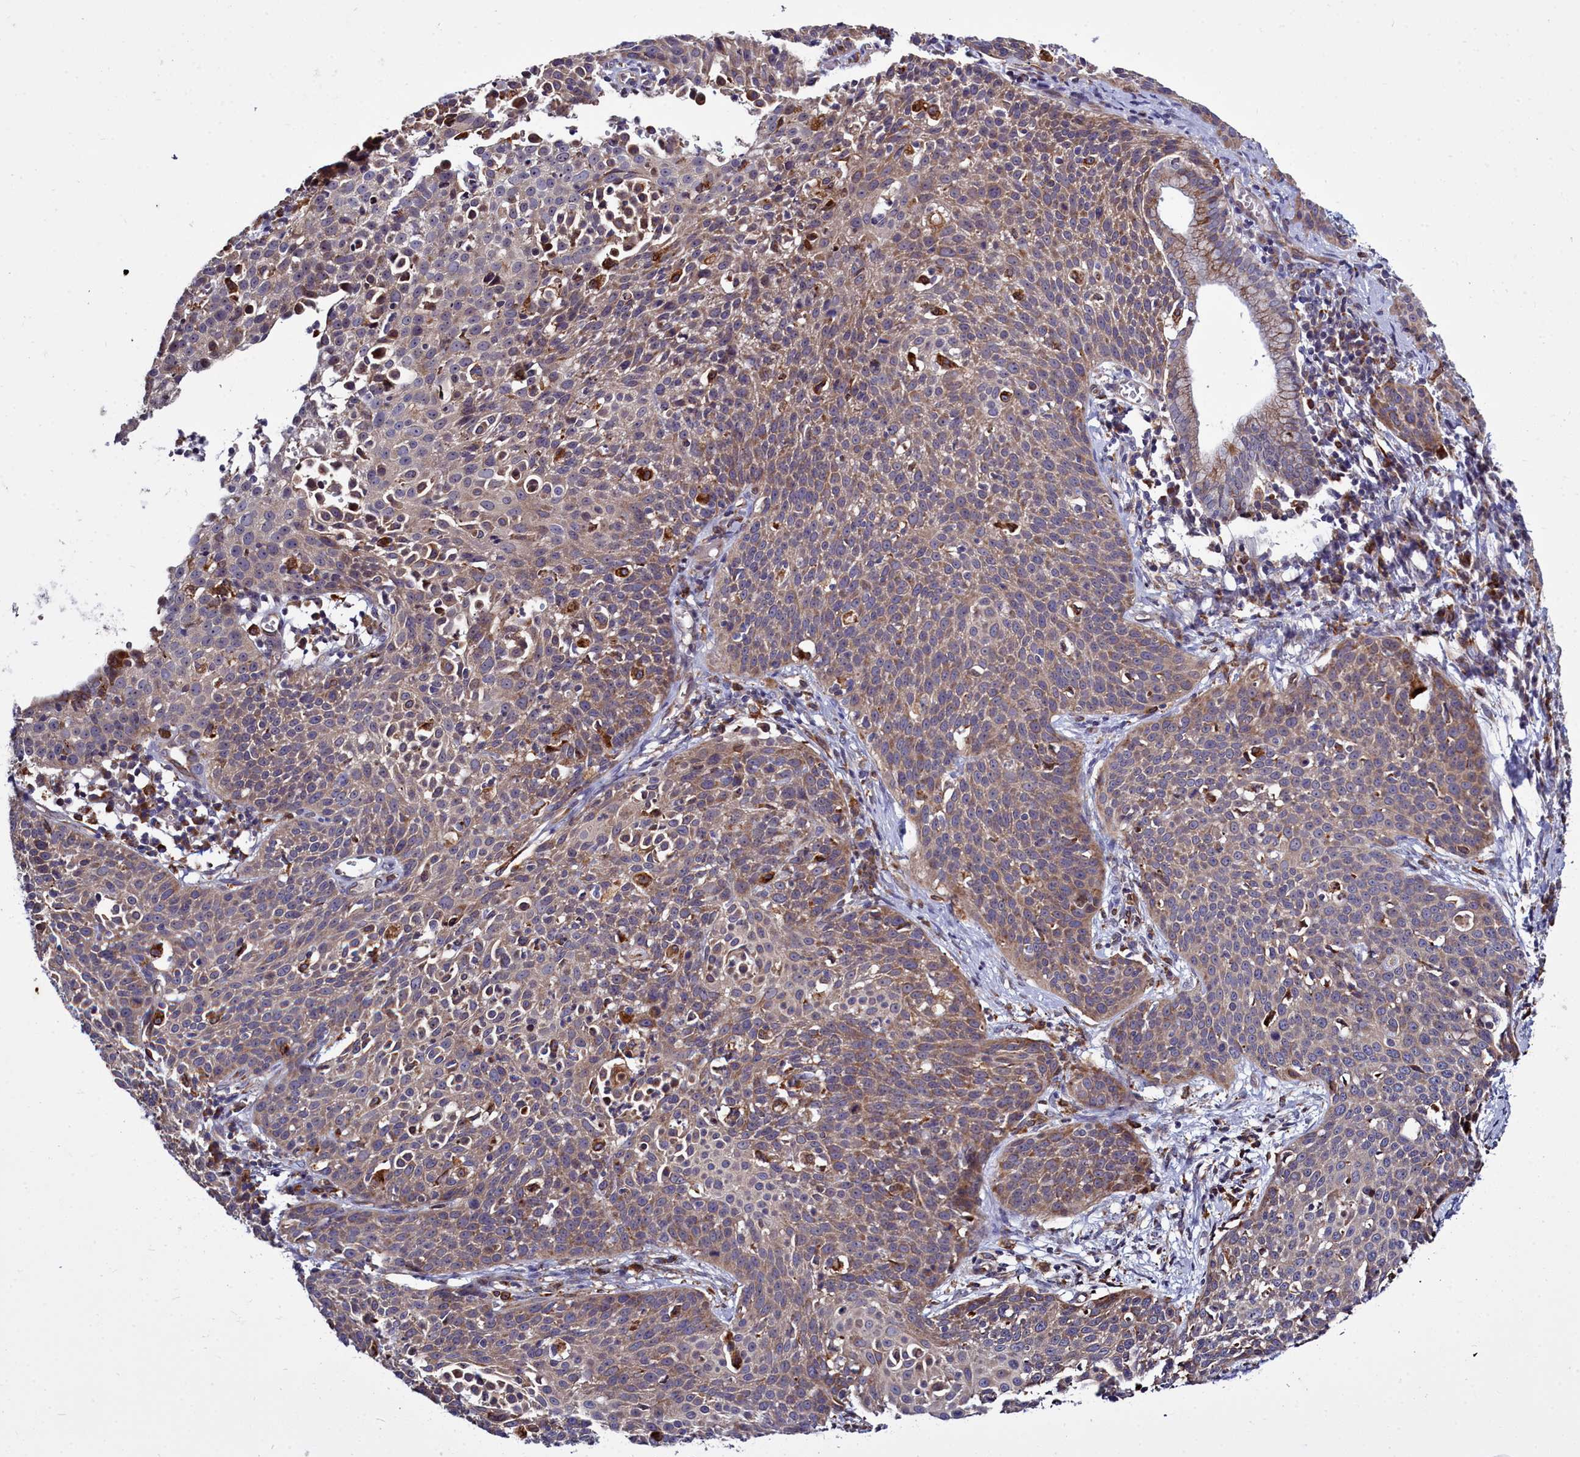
{"staining": {"intensity": "weak", "quantity": "25%-75%", "location": "cytoplasmic/membranous"}, "tissue": "cervical cancer", "cell_type": "Tumor cells", "image_type": "cancer", "snomed": [{"axis": "morphology", "description": "Squamous cell carcinoma, NOS"}, {"axis": "topography", "description": "Cervix"}], "caption": "Tumor cells demonstrate weak cytoplasmic/membranous staining in about 25%-75% of cells in cervical cancer.", "gene": "RAPGEF4", "patient": {"sex": "female", "age": 38}}